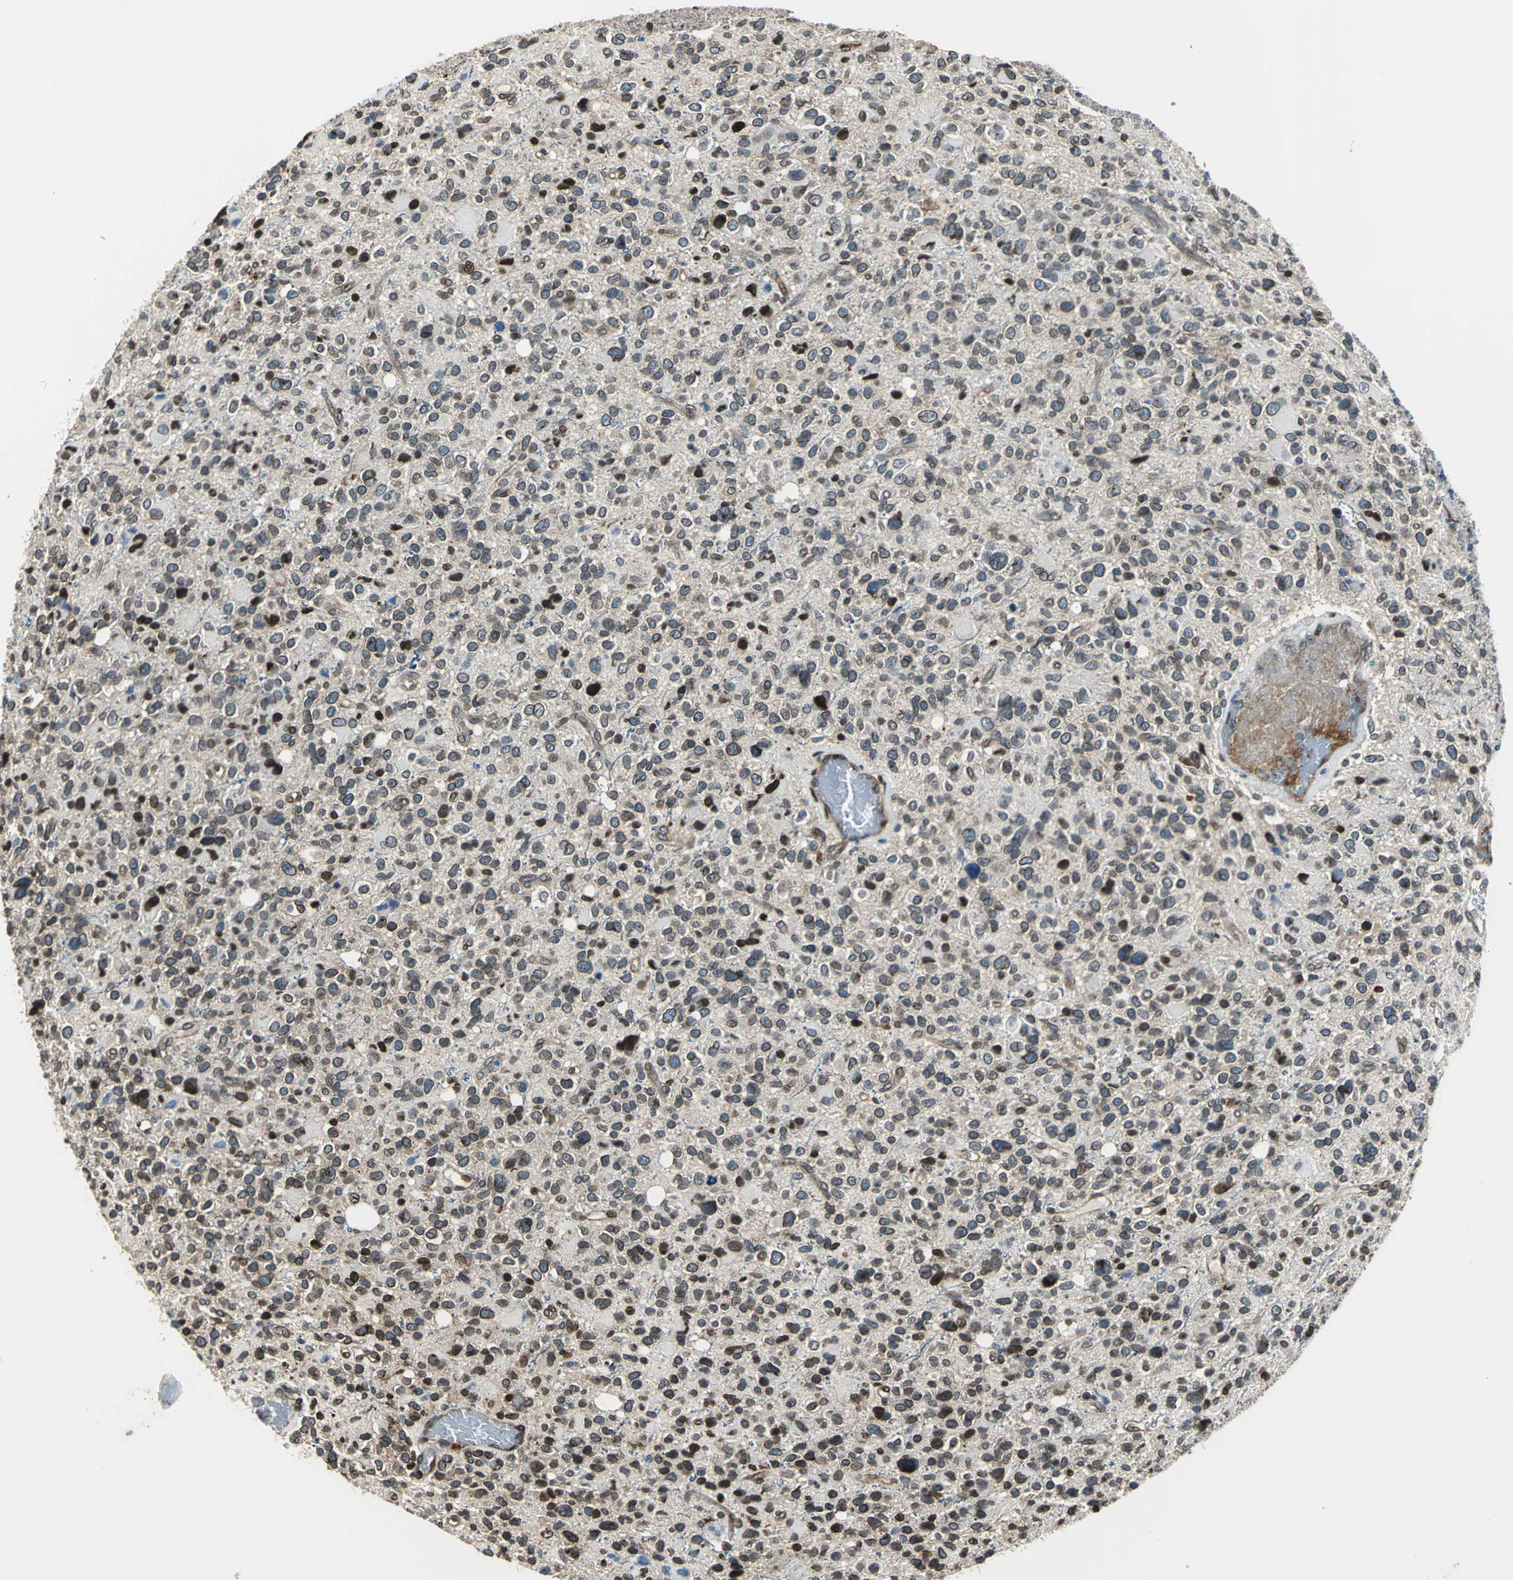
{"staining": {"intensity": "strong", "quantity": "25%-75%", "location": "cytoplasmic/membranous,nuclear"}, "tissue": "glioma", "cell_type": "Tumor cells", "image_type": "cancer", "snomed": [{"axis": "morphology", "description": "Glioma, malignant, High grade"}, {"axis": "topography", "description": "Brain"}], "caption": "Immunohistochemical staining of glioma reveals high levels of strong cytoplasmic/membranous and nuclear protein expression in about 25%-75% of tumor cells. The staining was performed using DAB (3,3'-diaminobenzidine), with brown indicating positive protein expression. Nuclei are stained blue with hematoxylin.", "gene": "BRIP1", "patient": {"sex": "male", "age": 48}}